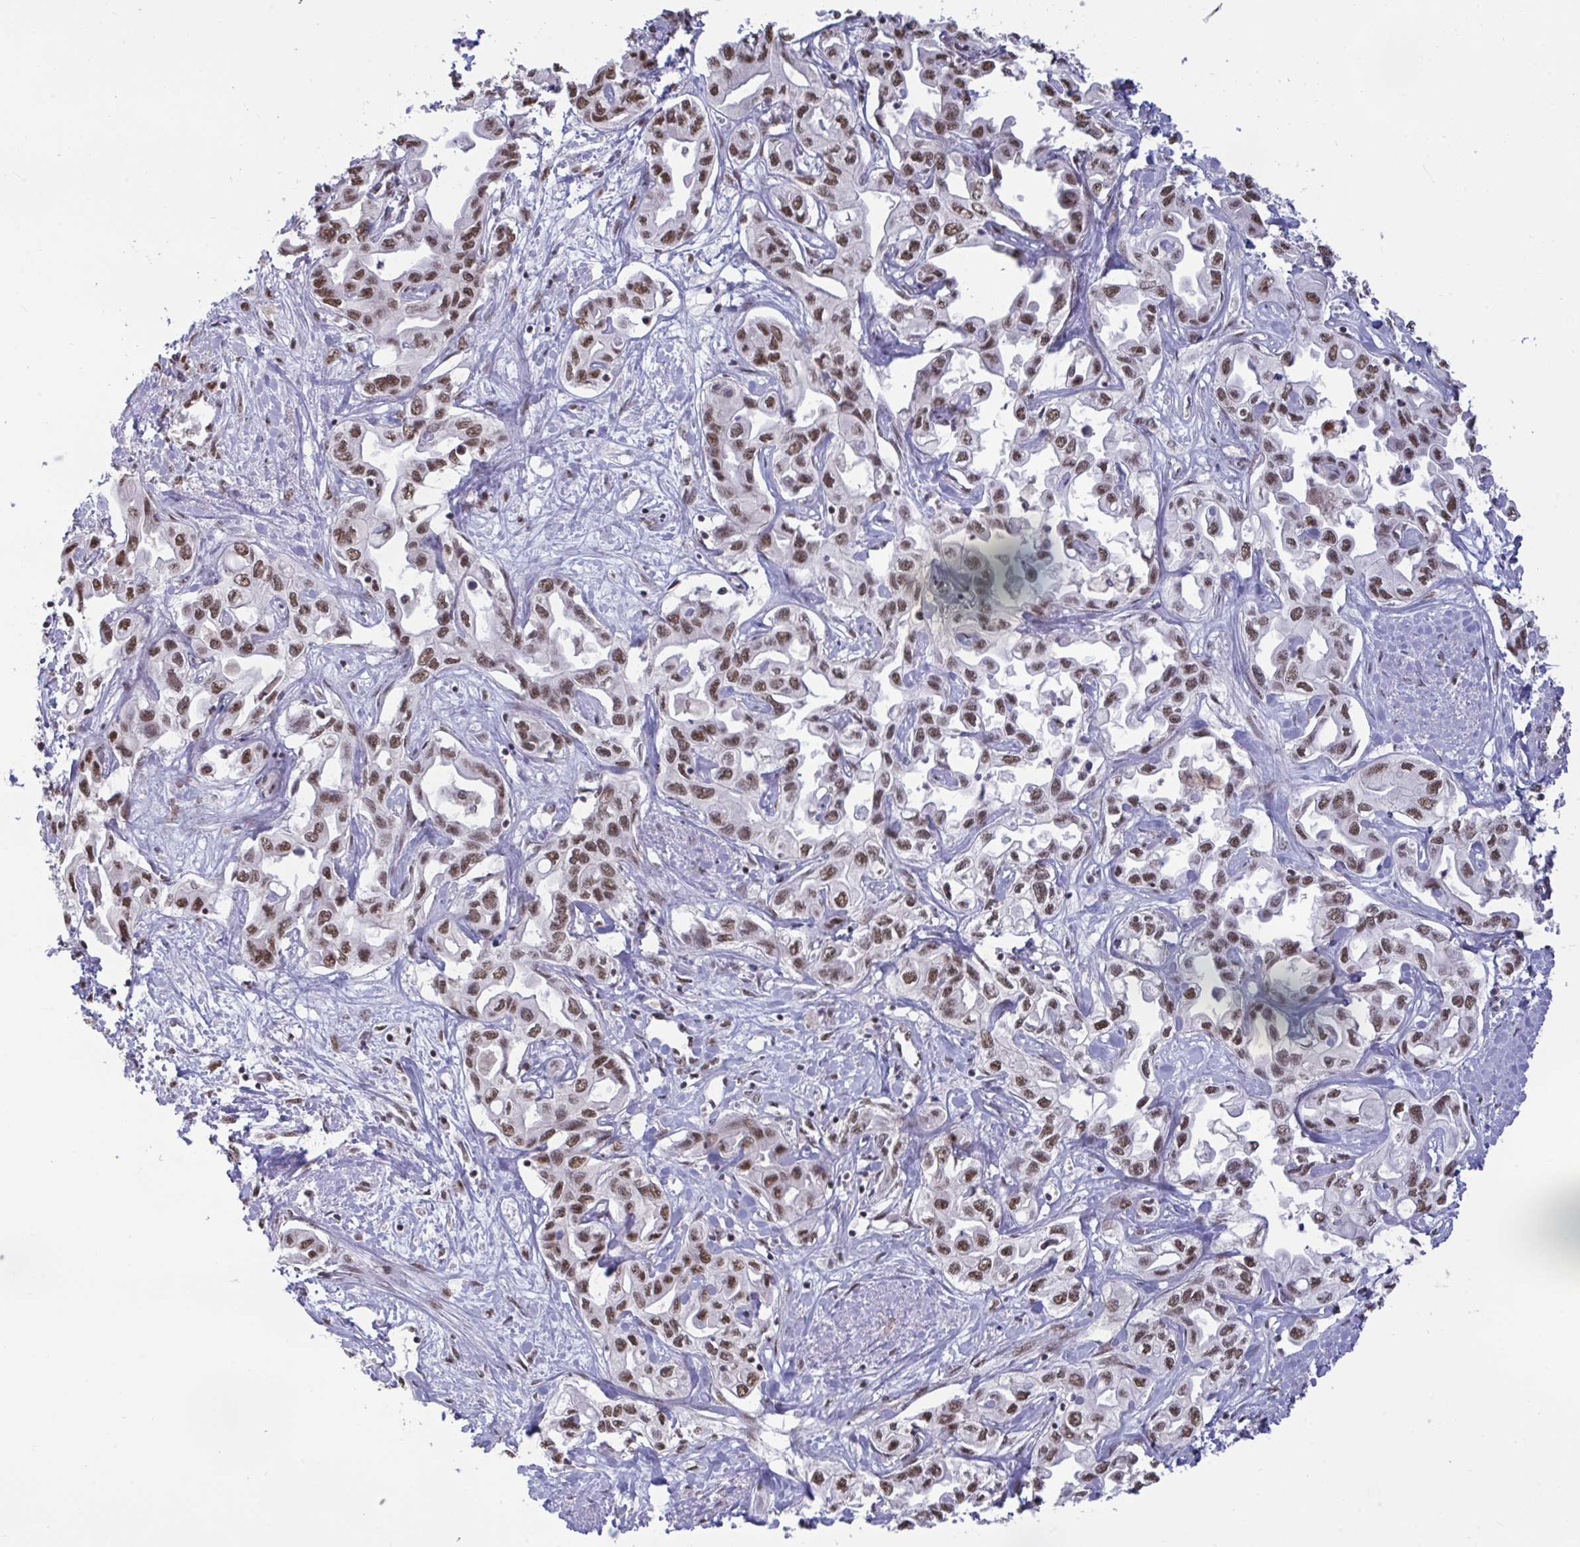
{"staining": {"intensity": "moderate", "quantity": ">75%", "location": "nuclear"}, "tissue": "liver cancer", "cell_type": "Tumor cells", "image_type": "cancer", "snomed": [{"axis": "morphology", "description": "Cholangiocarcinoma"}, {"axis": "topography", "description": "Liver"}], "caption": "Cholangiocarcinoma (liver) stained with DAB IHC exhibits medium levels of moderate nuclear positivity in approximately >75% of tumor cells. (Stains: DAB in brown, nuclei in blue, Microscopy: brightfield microscopy at high magnification).", "gene": "PUF60", "patient": {"sex": "female", "age": 64}}